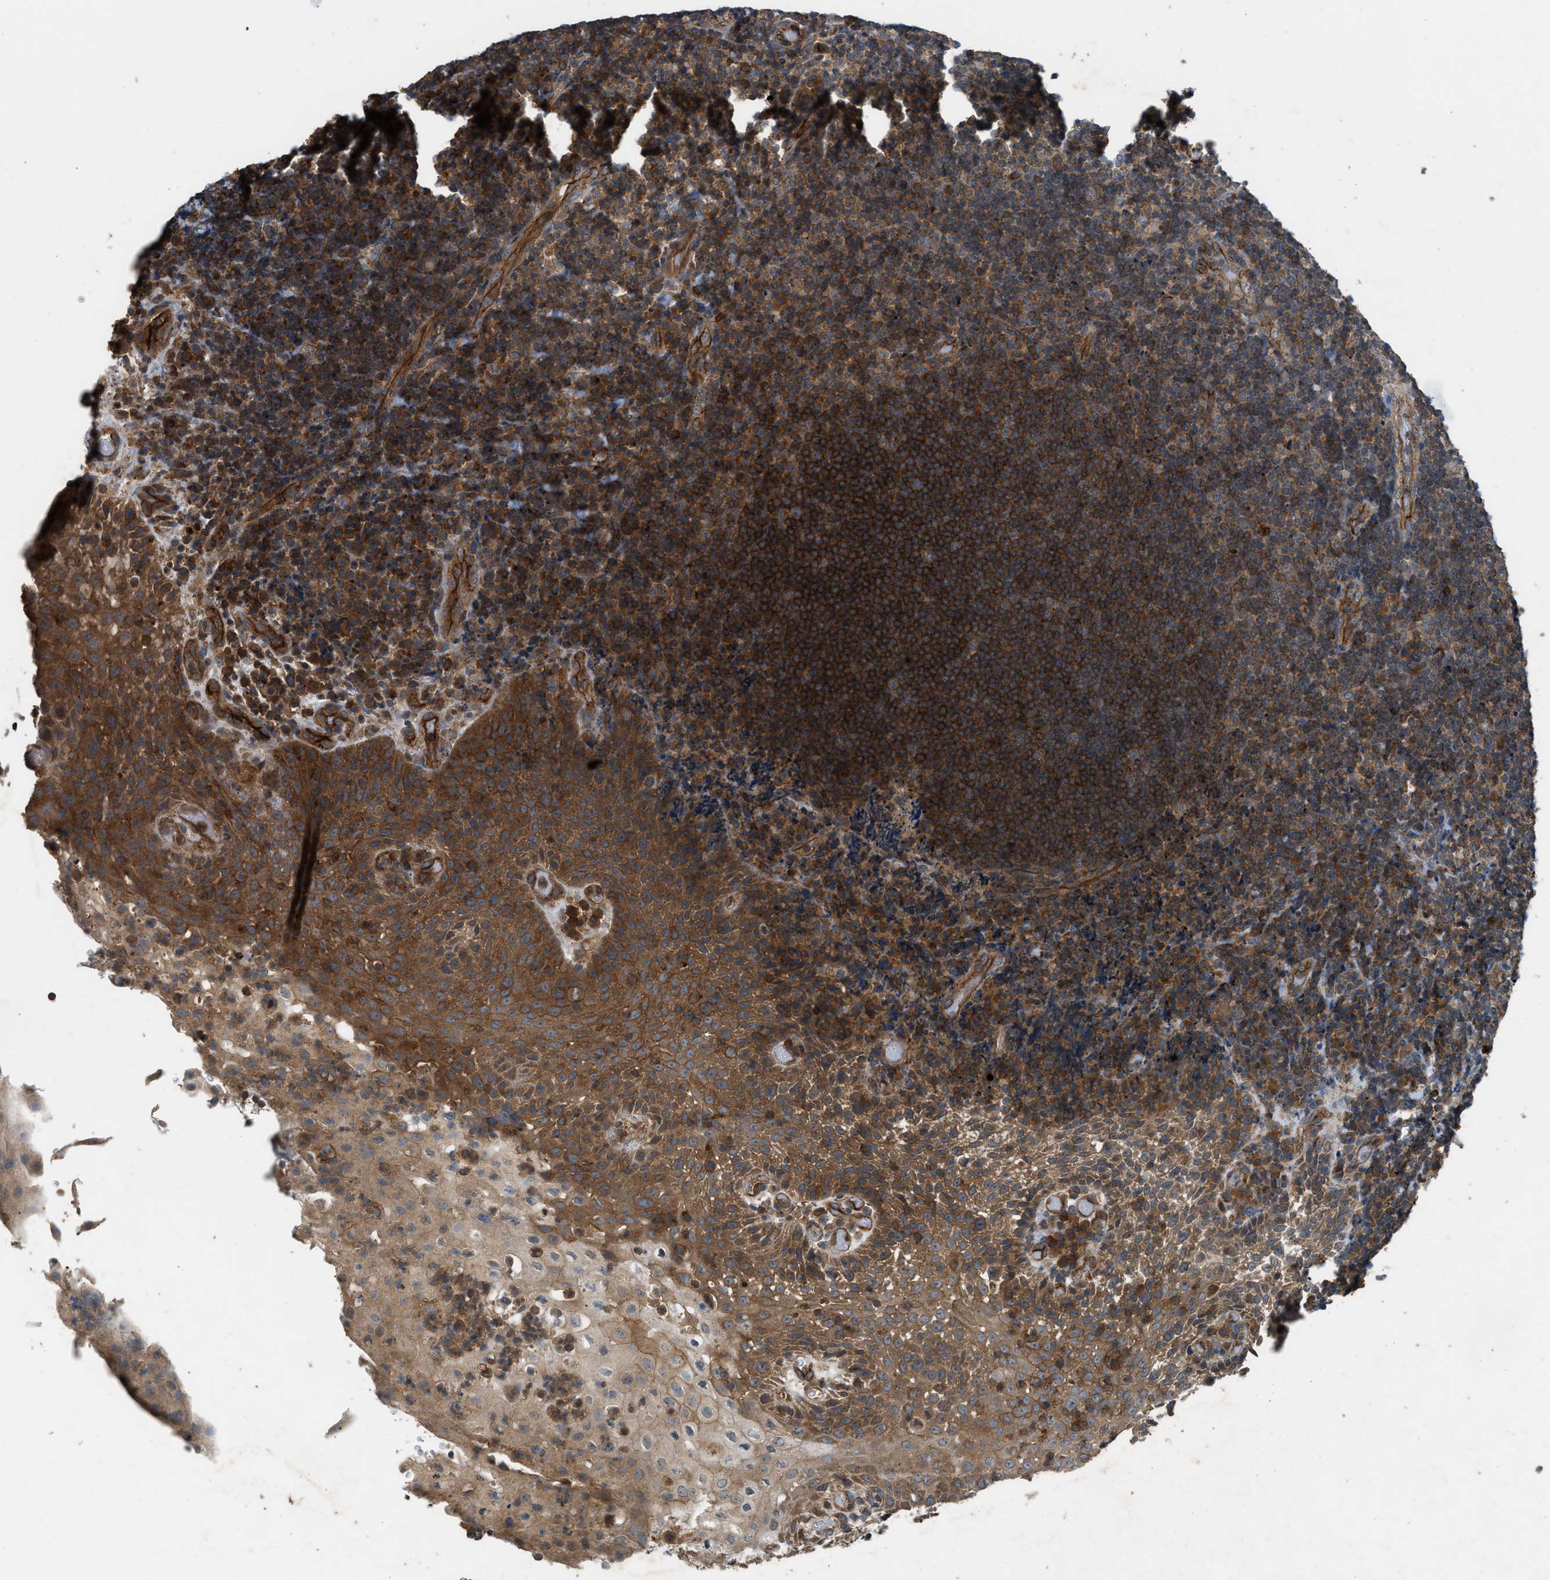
{"staining": {"intensity": "strong", "quantity": ">75%", "location": "cytoplasmic/membranous"}, "tissue": "lymphoma", "cell_type": "Tumor cells", "image_type": "cancer", "snomed": [{"axis": "morphology", "description": "Malignant lymphoma, non-Hodgkin's type, High grade"}, {"axis": "topography", "description": "Tonsil"}], "caption": "This photomicrograph reveals IHC staining of human lymphoma, with high strong cytoplasmic/membranous staining in about >75% of tumor cells.", "gene": "HIP1R", "patient": {"sex": "female", "age": 36}}